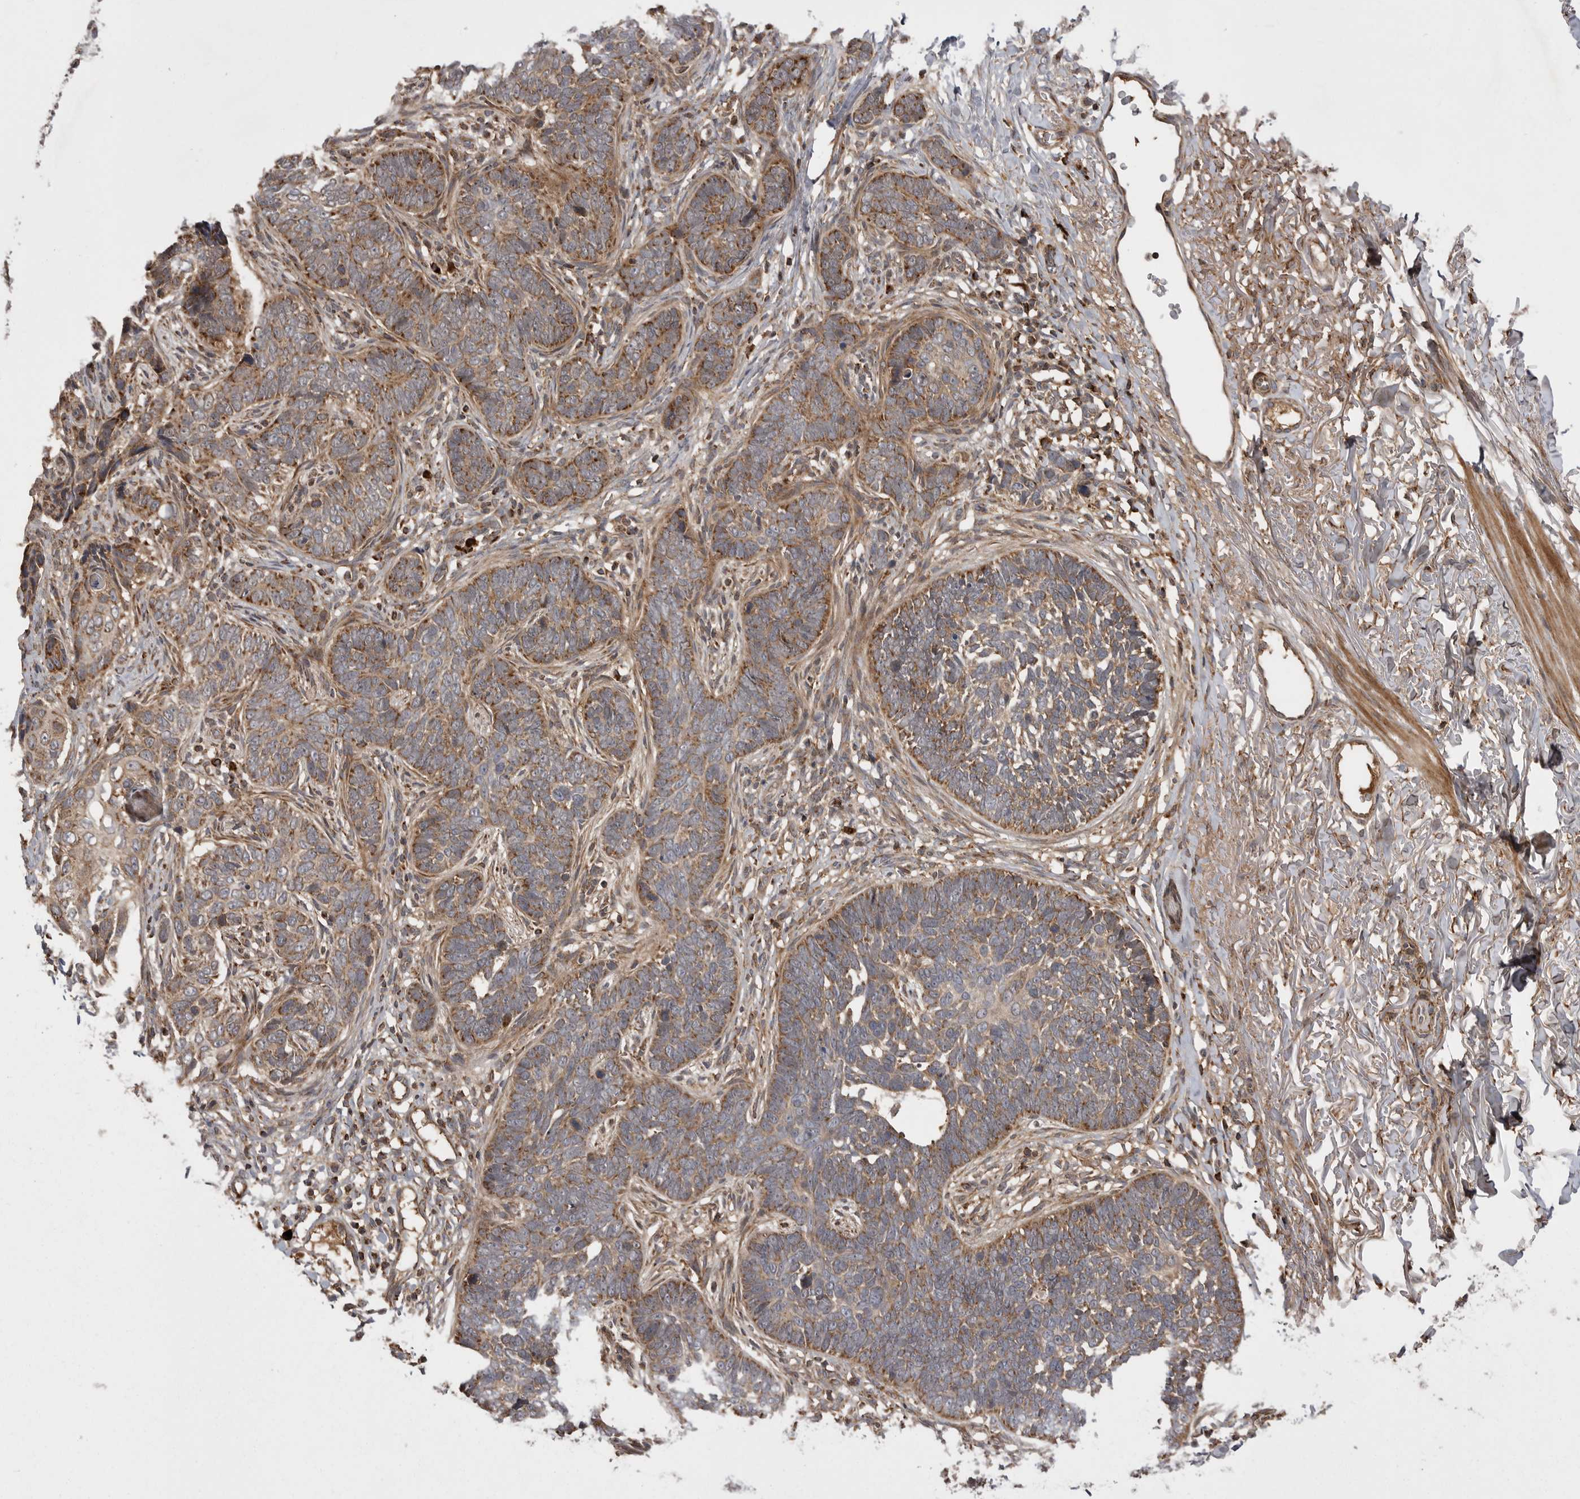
{"staining": {"intensity": "moderate", "quantity": ">75%", "location": "cytoplasmic/membranous"}, "tissue": "skin cancer", "cell_type": "Tumor cells", "image_type": "cancer", "snomed": [{"axis": "morphology", "description": "Normal tissue, NOS"}, {"axis": "morphology", "description": "Basal cell carcinoma"}, {"axis": "topography", "description": "Skin"}], "caption": "The histopathology image exhibits staining of skin basal cell carcinoma, revealing moderate cytoplasmic/membranous protein expression (brown color) within tumor cells.", "gene": "KYAT3", "patient": {"sex": "male", "age": 77}}